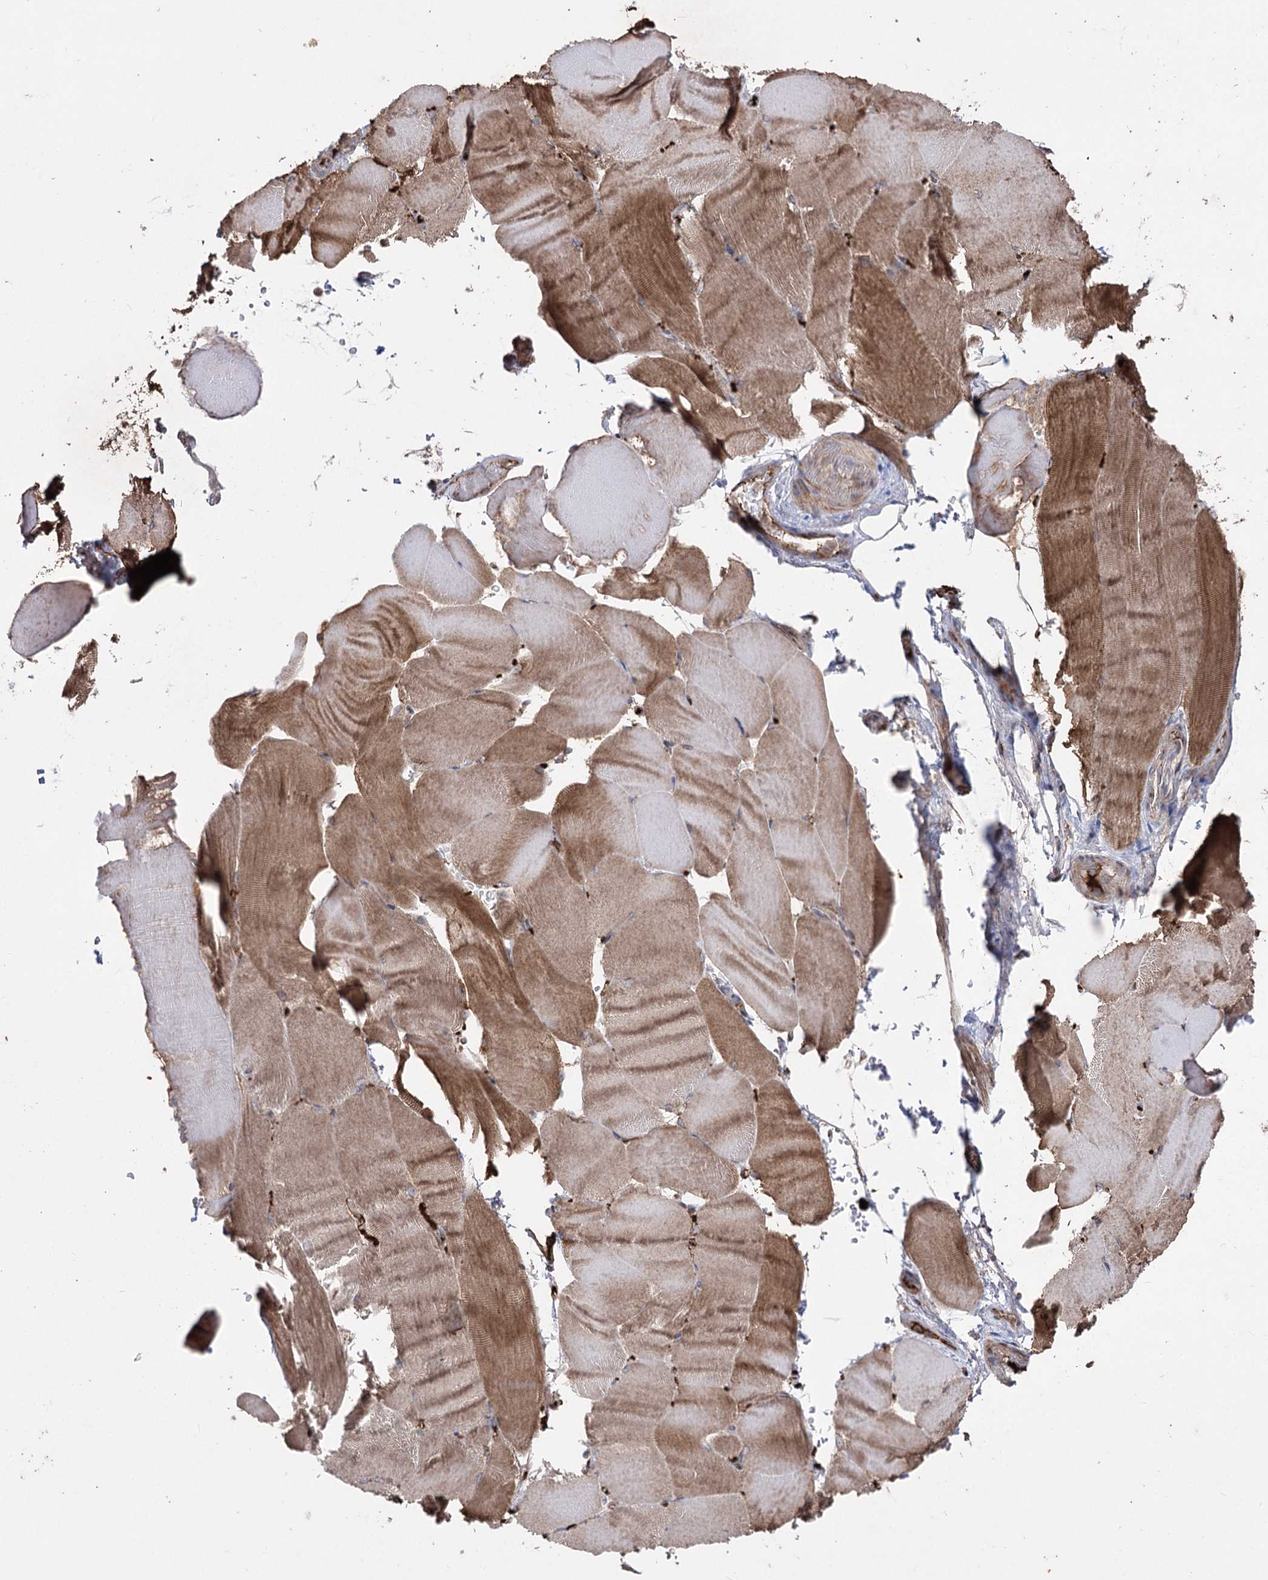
{"staining": {"intensity": "moderate", "quantity": ">75%", "location": "cytoplasmic/membranous"}, "tissue": "skeletal muscle", "cell_type": "Myocytes", "image_type": "normal", "snomed": [{"axis": "morphology", "description": "Normal tissue, NOS"}, {"axis": "topography", "description": "Skeletal muscle"}, {"axis": "topography", "description": "Parathyroid gland"}], "caption": "Human skeletal muscle stained with a brown dye shows moderate cytoplasmic/membranous positive positivity in approximately >75% of myocytes.", "gene": "ARHGAP20", "patient": {"sex": "female", "age": 37}}